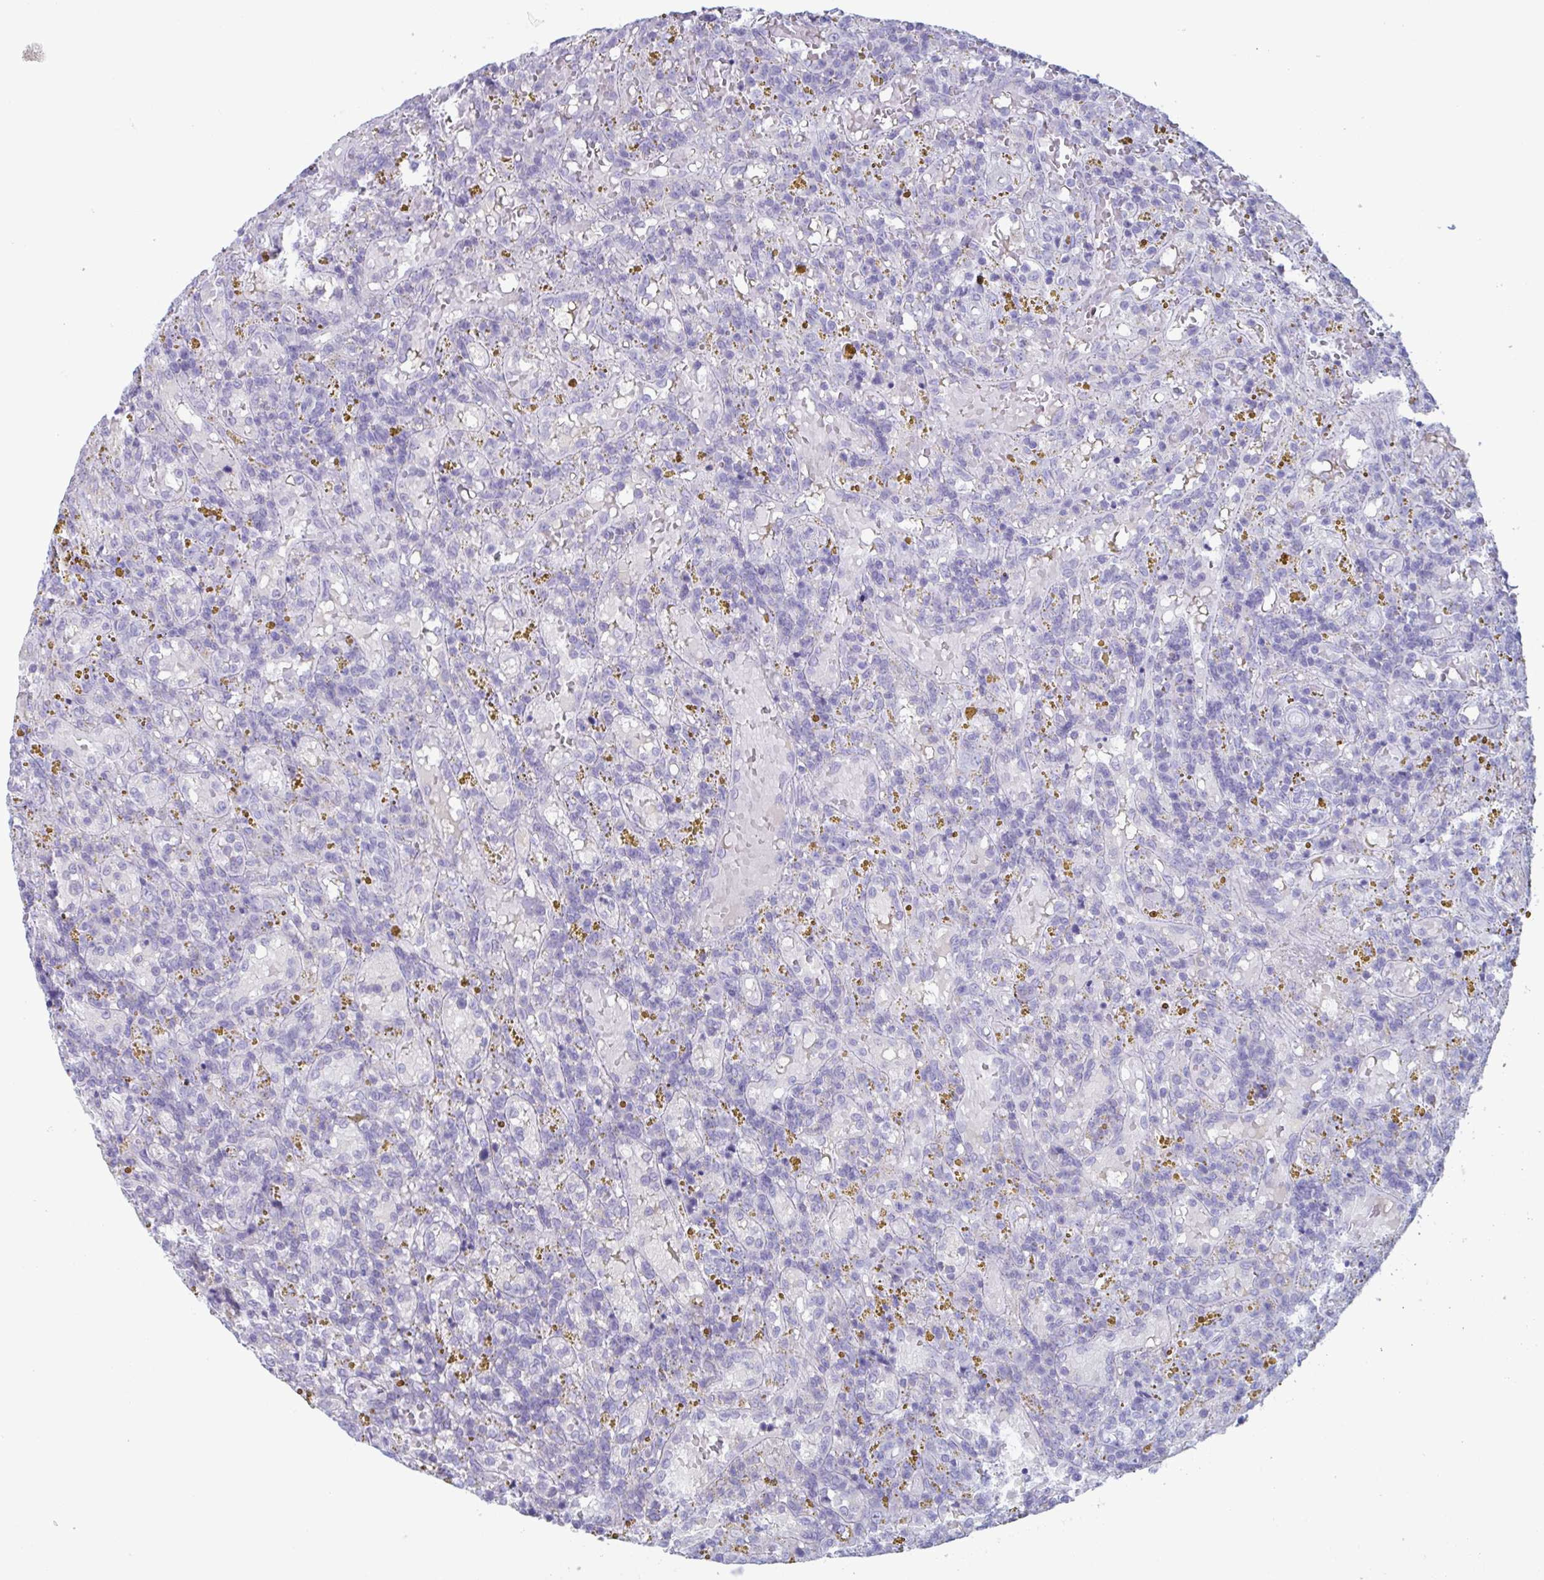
{"staining": {"intensity": "negative", "quantity": "none", "location": "none"}, "tissue": "lymphoma", "cell_type": "Tumor cells", "image_type": "cancer", "snomed": [{"axis": "morphology", "description": "Malignant lymphoma, non-Hodgkin's type, Low grade"}, {"axis": "topography", "description": "Spleen"}], "caption": "Human lymphoma stained for a protein using immunohistochemistry displays no expression in tumor cells.", "gene": "CYP4F11", "patient": {"sex": "female", "age": 65}}